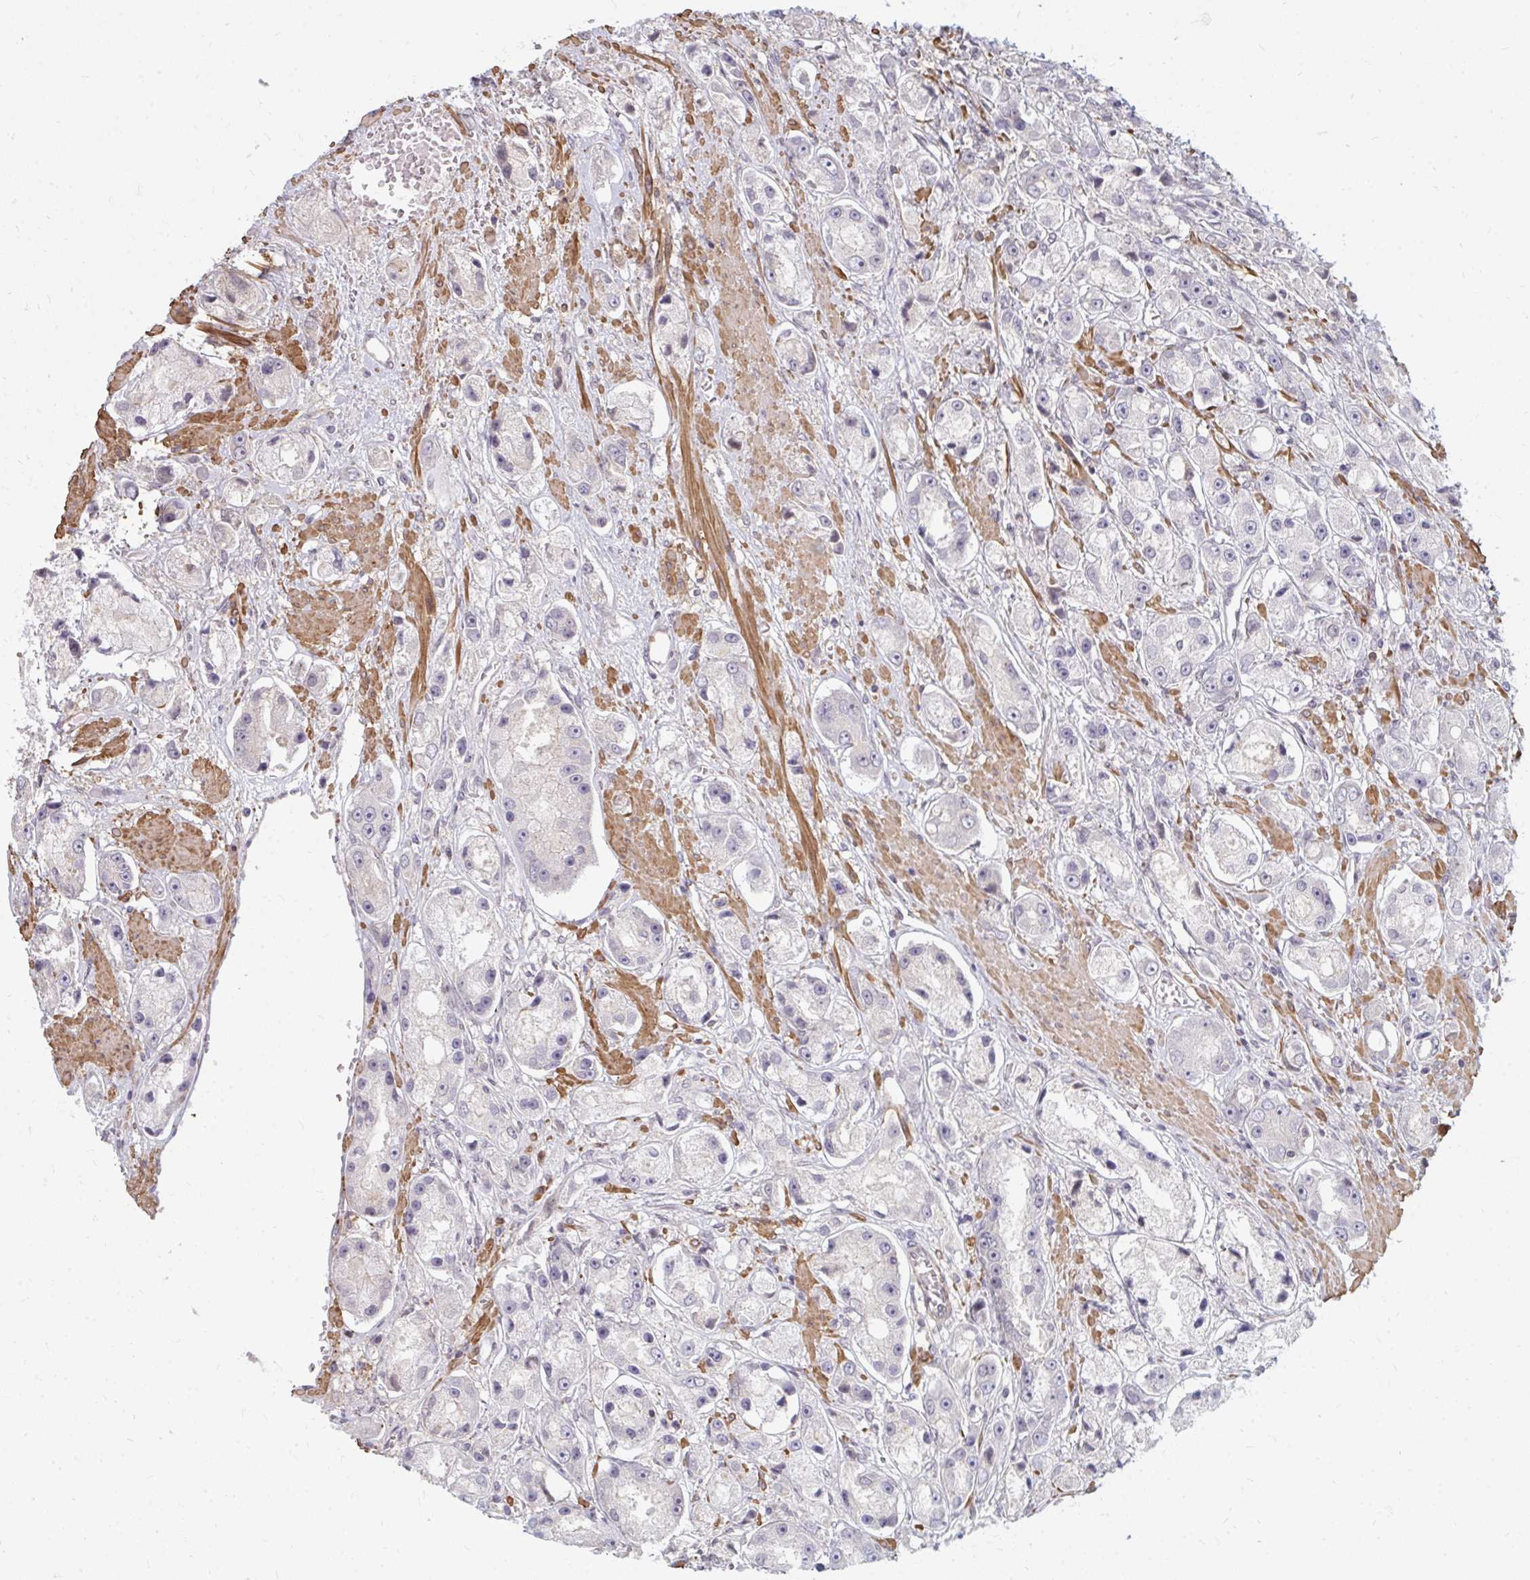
{"staining": {"intensity": "negative", "quantity": "none", "location": "none"}, "tissue": "prostate cancer", "cell_type": "Tumor cells", "image_type": "cancer", "snomed": [{"axis": "morphology", "description": "Adenocarcinoma, High grade"}, {"axis": "topography", "description": "Prostate"}], "caption": "An immunohistochemistry histopathology image of prostate cancer is shown. There is no staining in tumor cells of prostate cancer. (Brightfield microscopy of DAB immunohistochemistry (IHC) at high magnification).", "gene": "GPC5", "patient": {"sex": "male", "age": 67}}